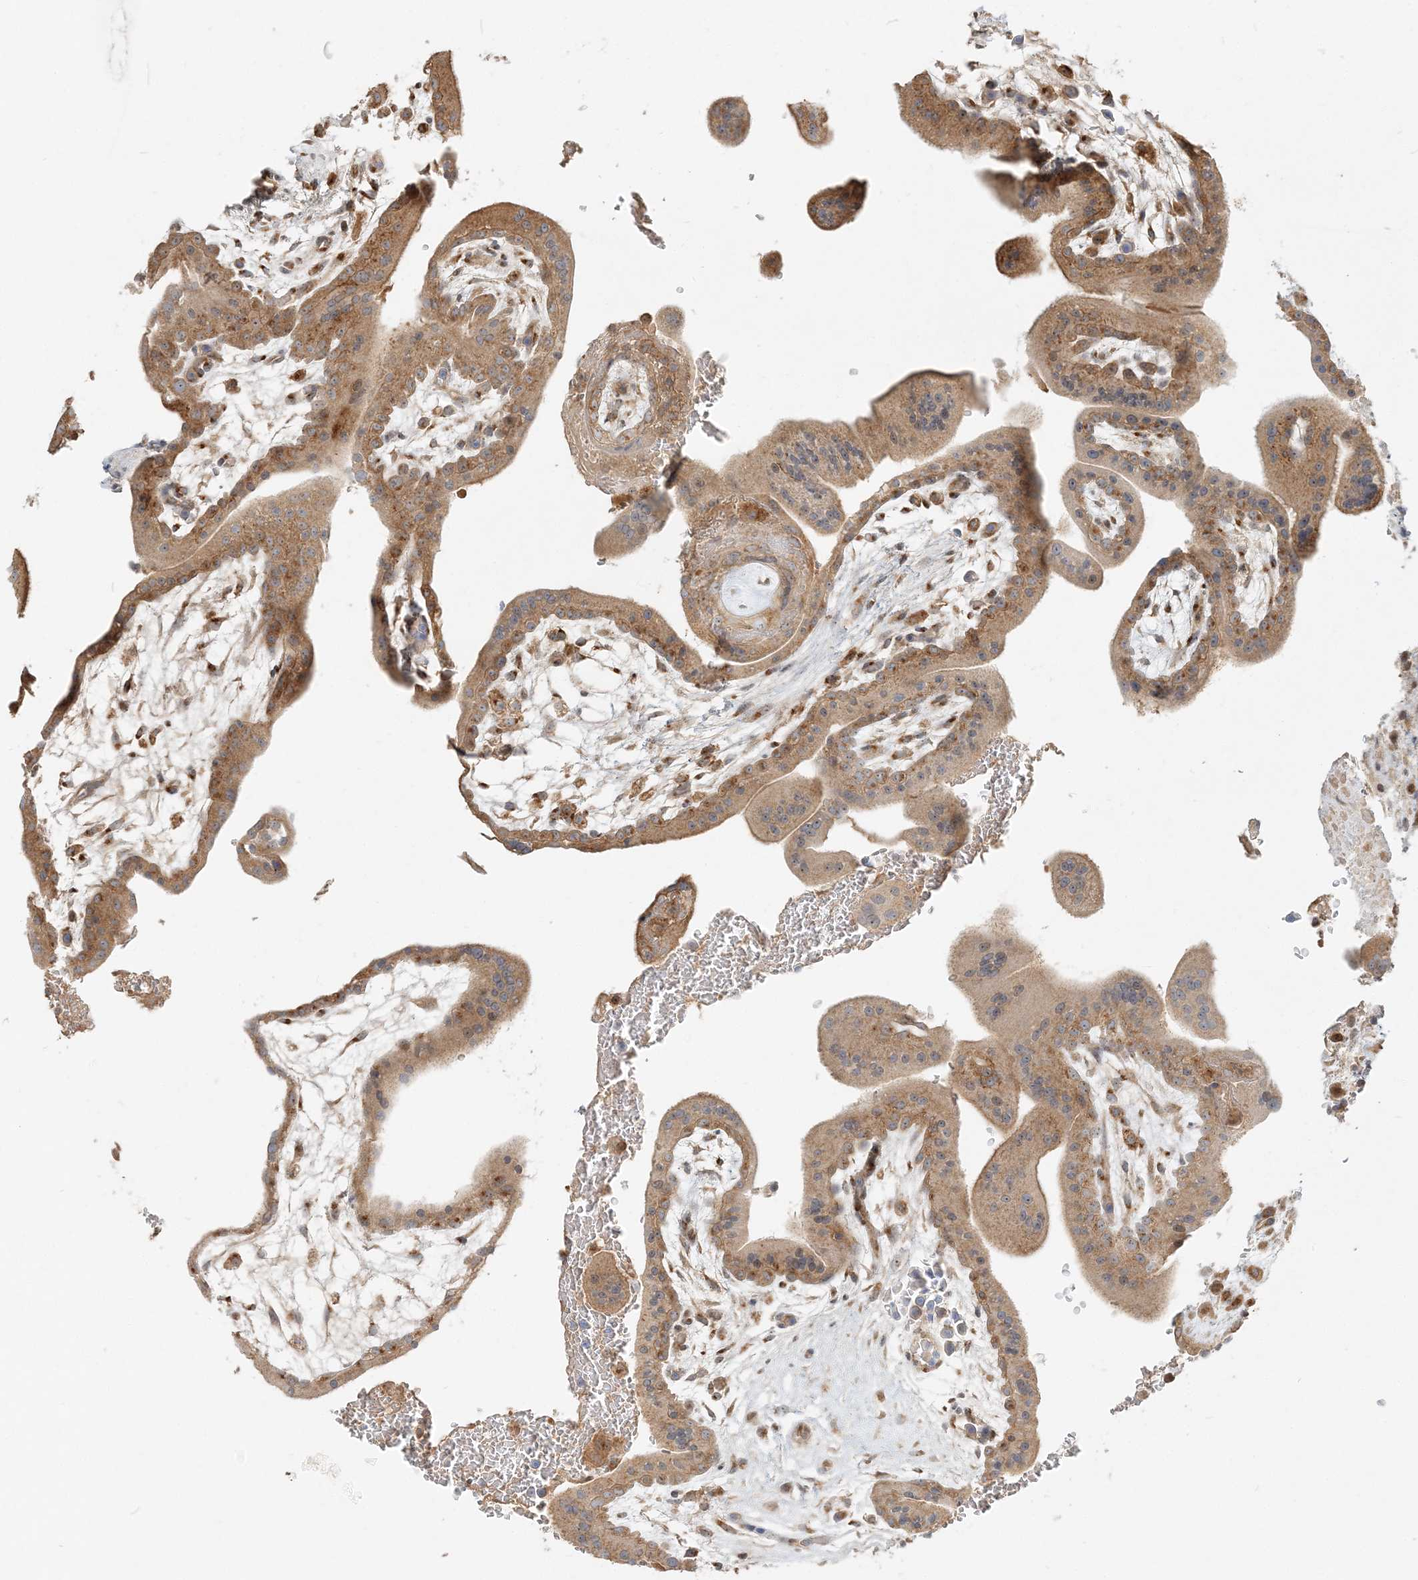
{"staining": {"intensity": "moderate", "quantity": ">75%", "location": "cytoplasmic/membranous,nuclear"}, "tissue": "placenta", "cell_type": "Decidual cells", "image_type": "normal", "snomed": [{"axis": "morphology", "description": "Normal tissue, NOS"}, {"axis": "topography", "description": "Placenta"}], "caption": "Moderate cytoplasmic/membranous,nuclear expression is identified in approximately >75% of decidual cells in unremarkable placenta.", "gene": "AP1AR", "patient": {"sex": "female", "age": 35}}